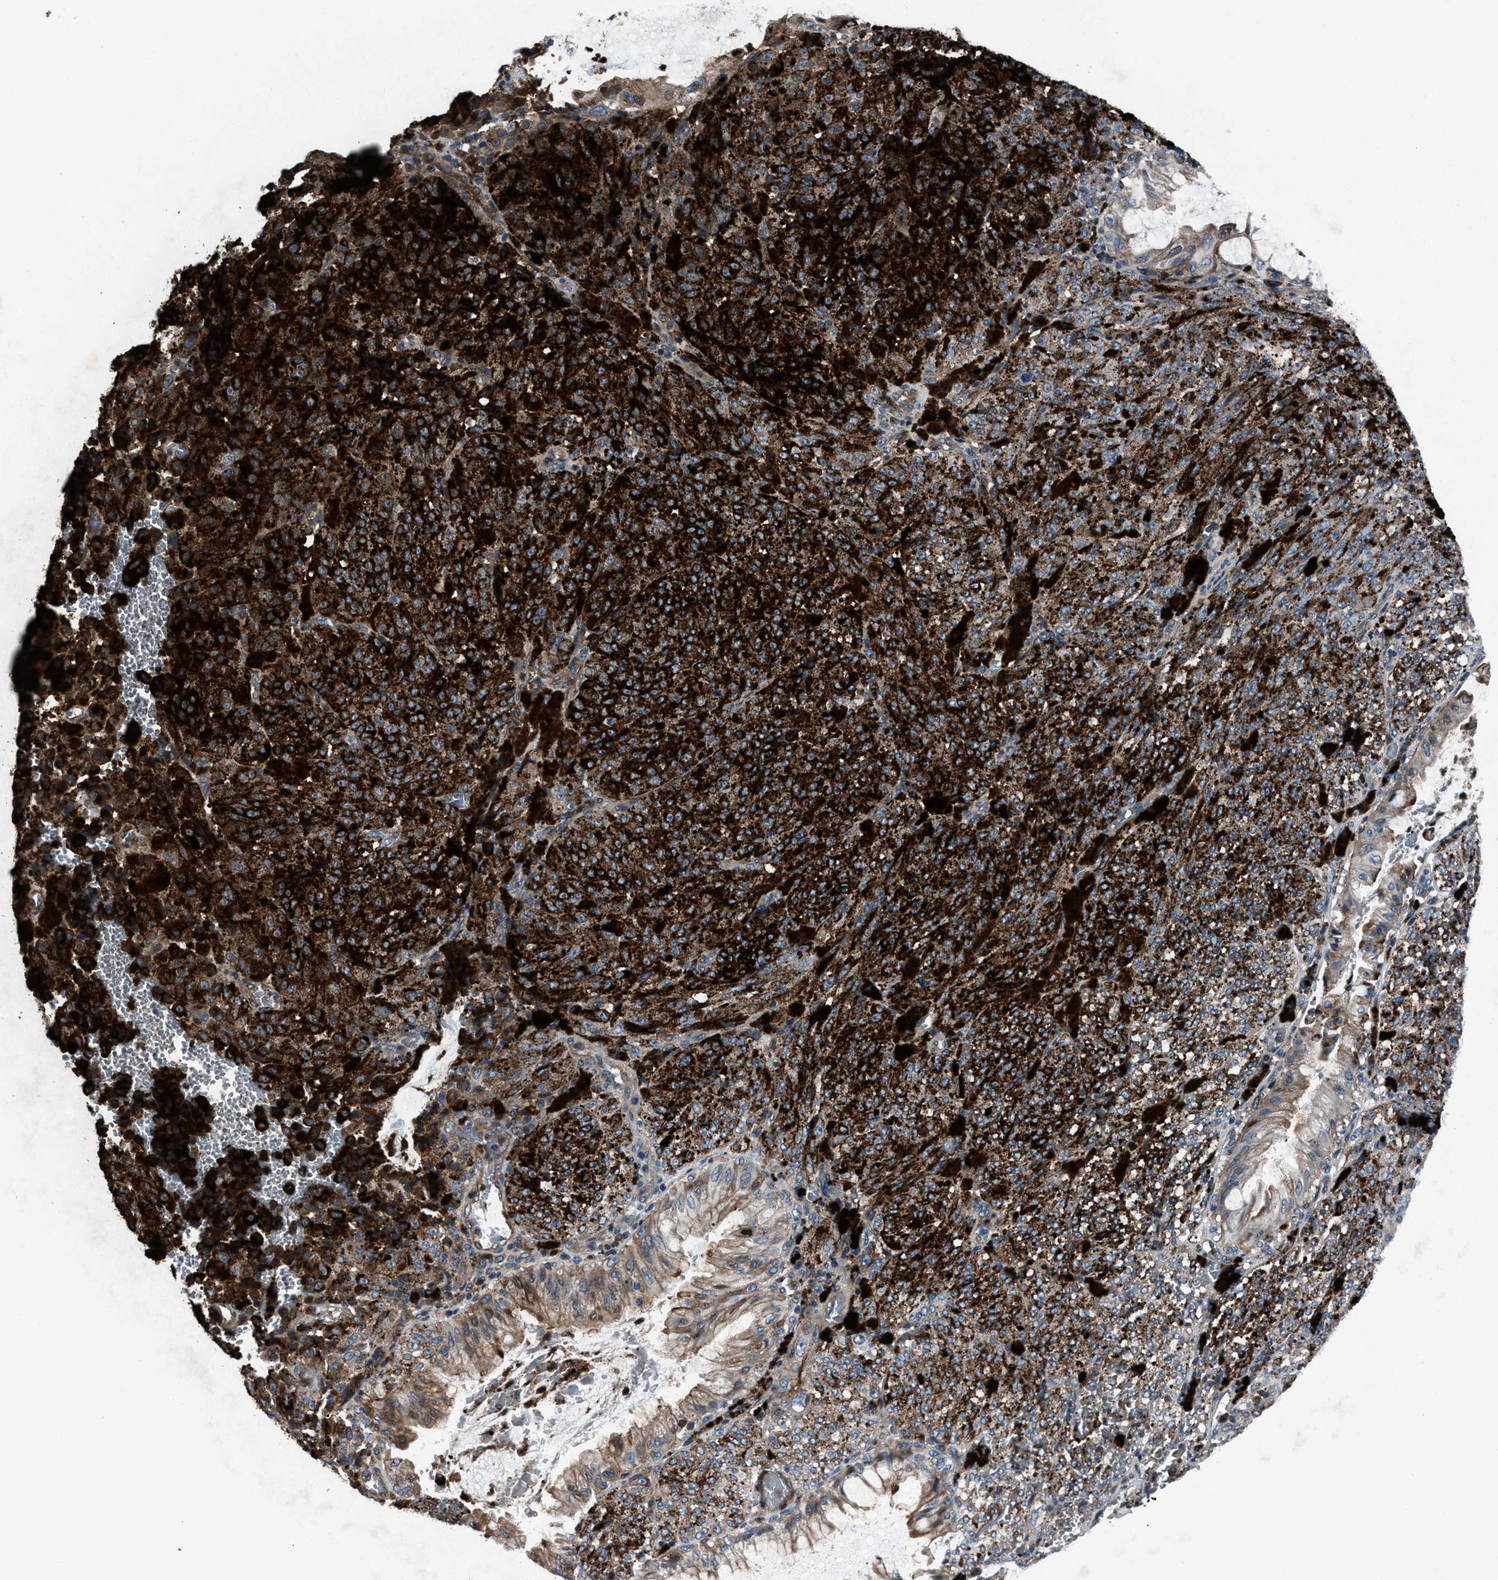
{"staining": {"intensity": "strong", "quantity": ">75%", "location": "cytoplasmic/membranous"}, "tissue": "melanoma", "cell_type": "Tumor cells", "image_type": "cancer", "snomed": [{"axis": "morphology", "description": "Malignant melanoma, NOS"}, {"axis": "topography", "description": "Rectum"}], "caption": "Protein expression analysis of melanoma demonstrates strong cytoplasmic/membranous expression in approximately >75% of tumor cells. The staining was performed using DAB (3,3'-diaminobenzidine) to visualize the protein expression in brown, while the nuclei were stained in blue with hematoxylin (Magnification: 20x).", "gene": "MFSD11", "patient": {"sex": "female", "age": 81}}